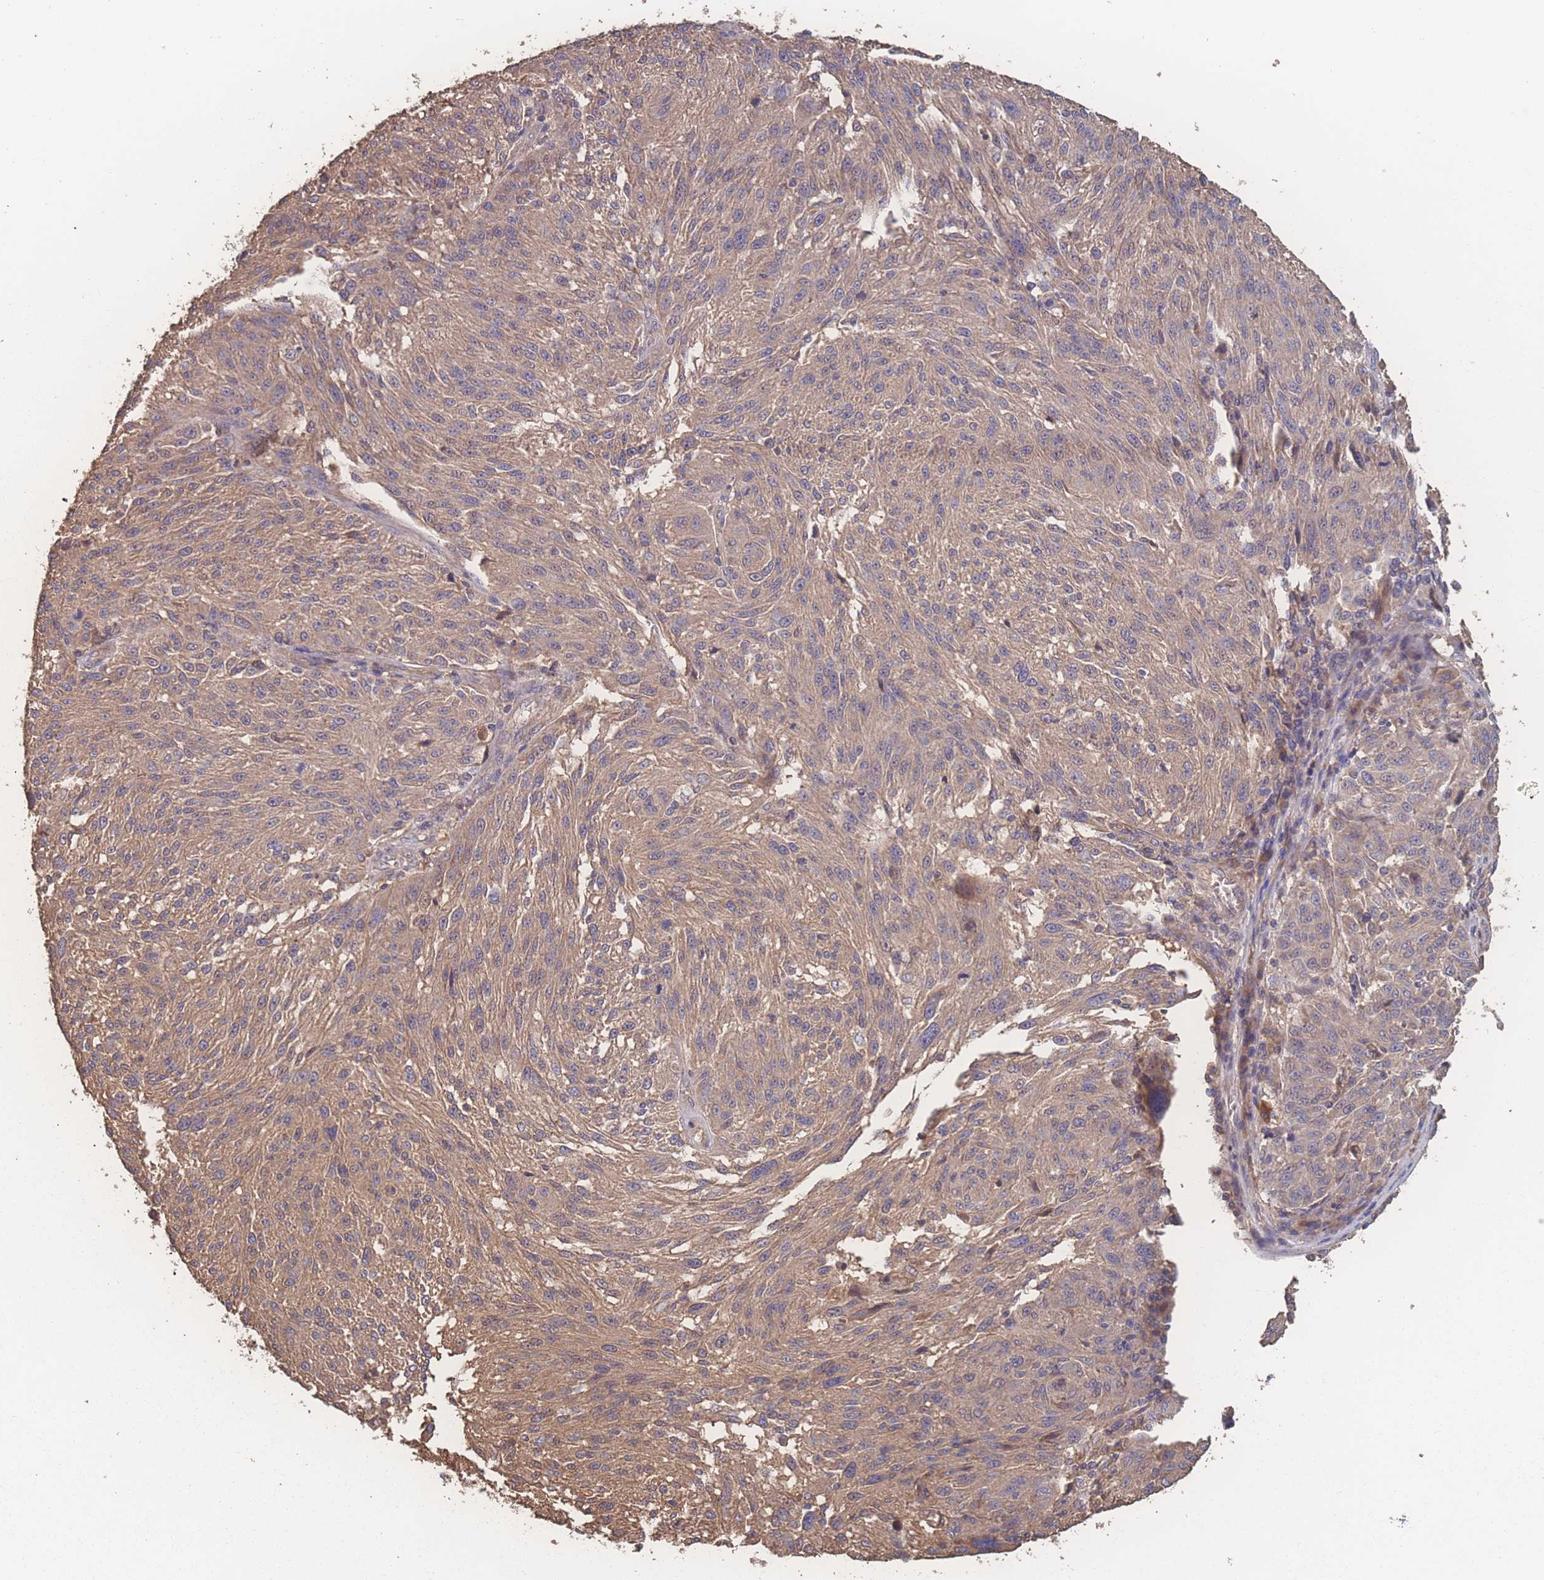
{"staining": {"intensity": "weak", "quantity": "25%-75%", "location": "cytoplasmic/membranous"}, "tissue": "melanoma", "cell_type": "Tumor cells", "image_type": "cancer", "snomed": [{"axis": "morphology", "description": "Malignant melanoma, NOS"}, {"axis": "topography", "description": "Skin"}], "caption": "Malignant melanoma stained for a protein (brown) displays weak cytoplasmic/membranous positive positivity in about 25%-75% of tumor cells.", "gene": "ATXN10", "patient": {"sex": "male", "age": 53}}